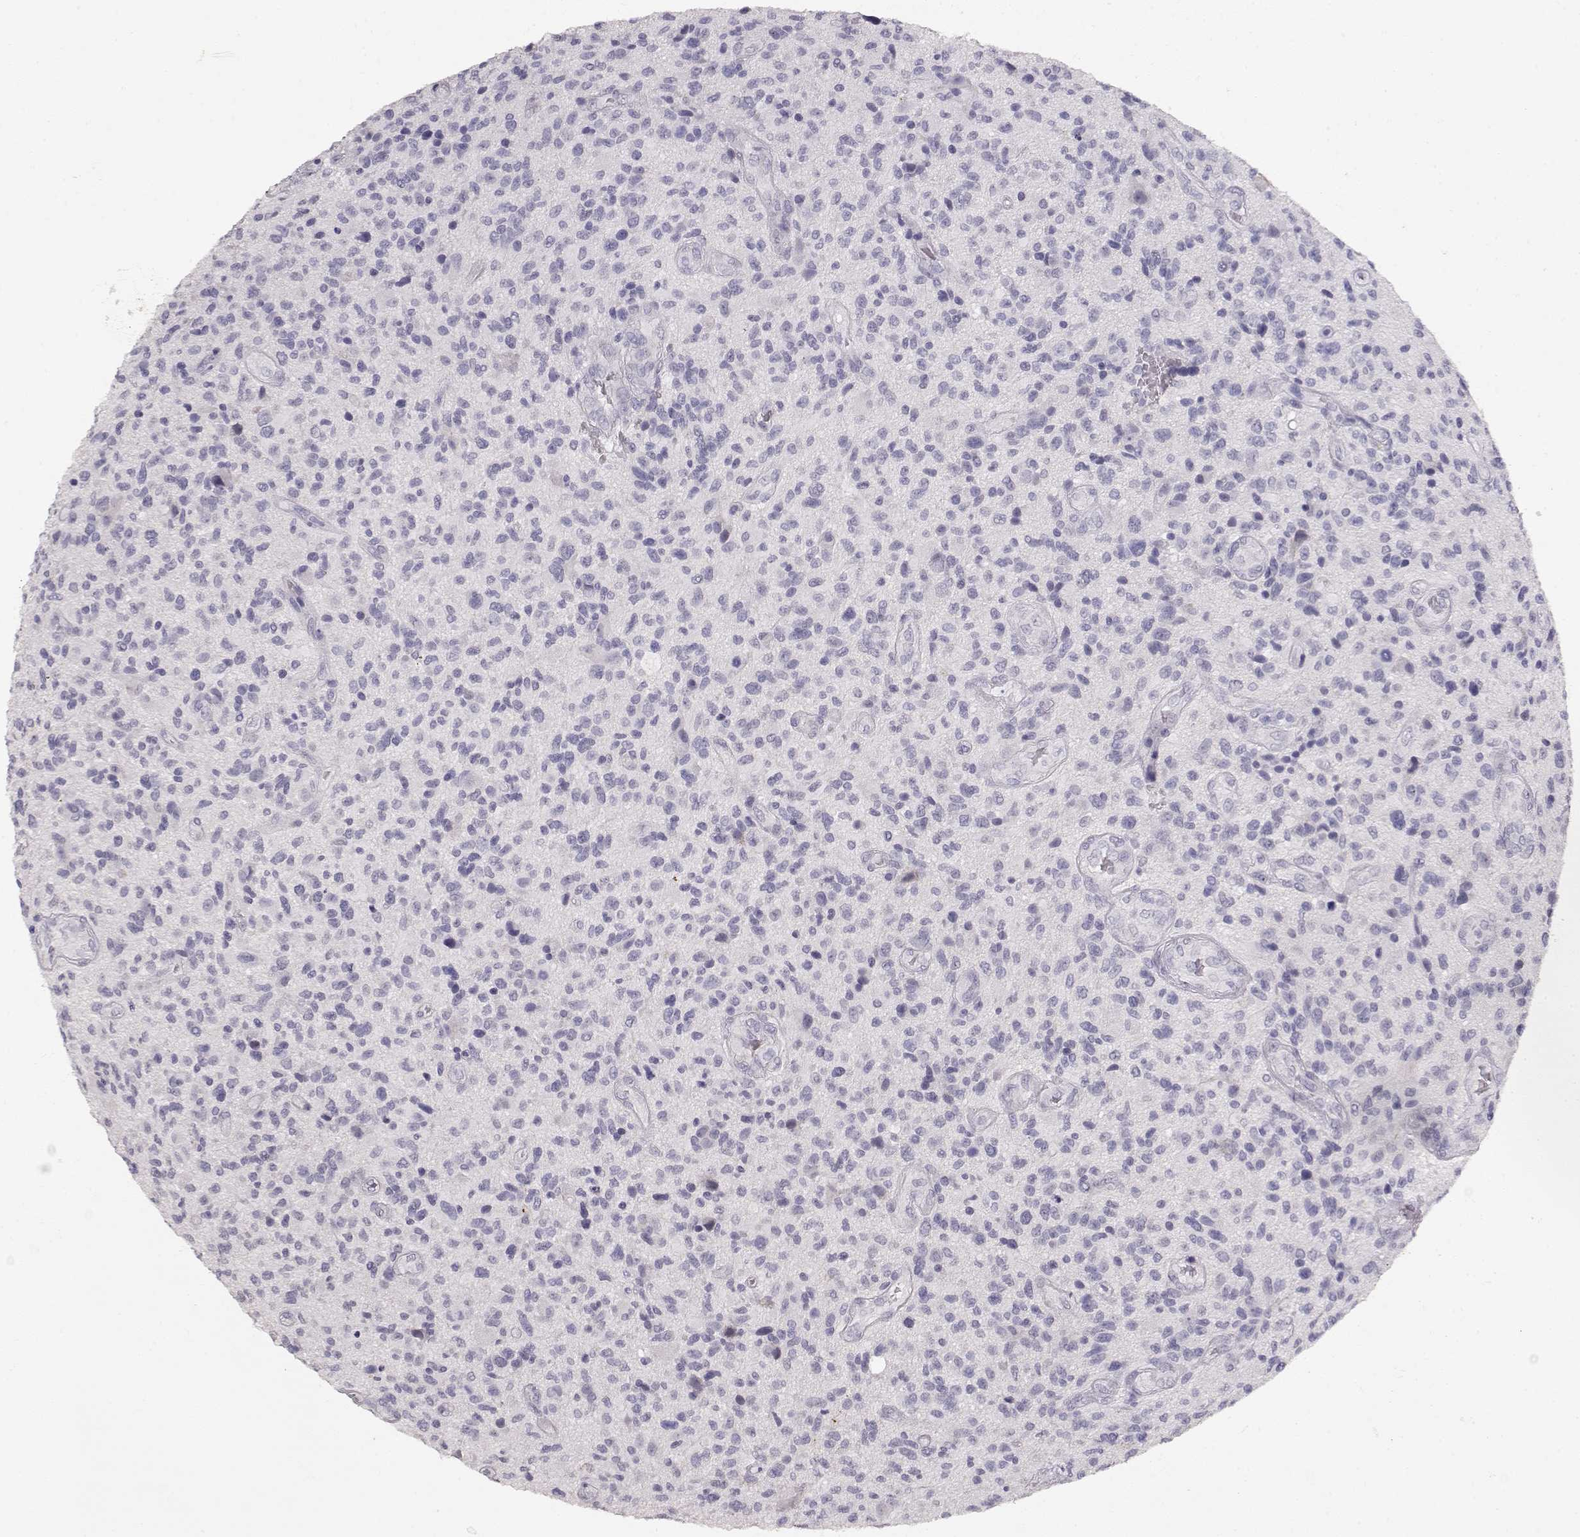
{"staining": {"intensity": "negative", "quantity": "none", "location": "none"}, "tissue": "glioma", "cell_type": "Tumor cells", "image_type": "cancer", "snomed": [{"axis": "morphology", "description": "Glioma, malignant, High grade"}, {"axis": "topography", "description": "Brain"}], "caption": "IHC image of neoplastic tissue: glioma stained with DAB reveals no significant protein staining in tumor cells. (DAB IHC, high magnification).", "gene": "TPH2", "patient": {"sex": "male", "age": 47}}